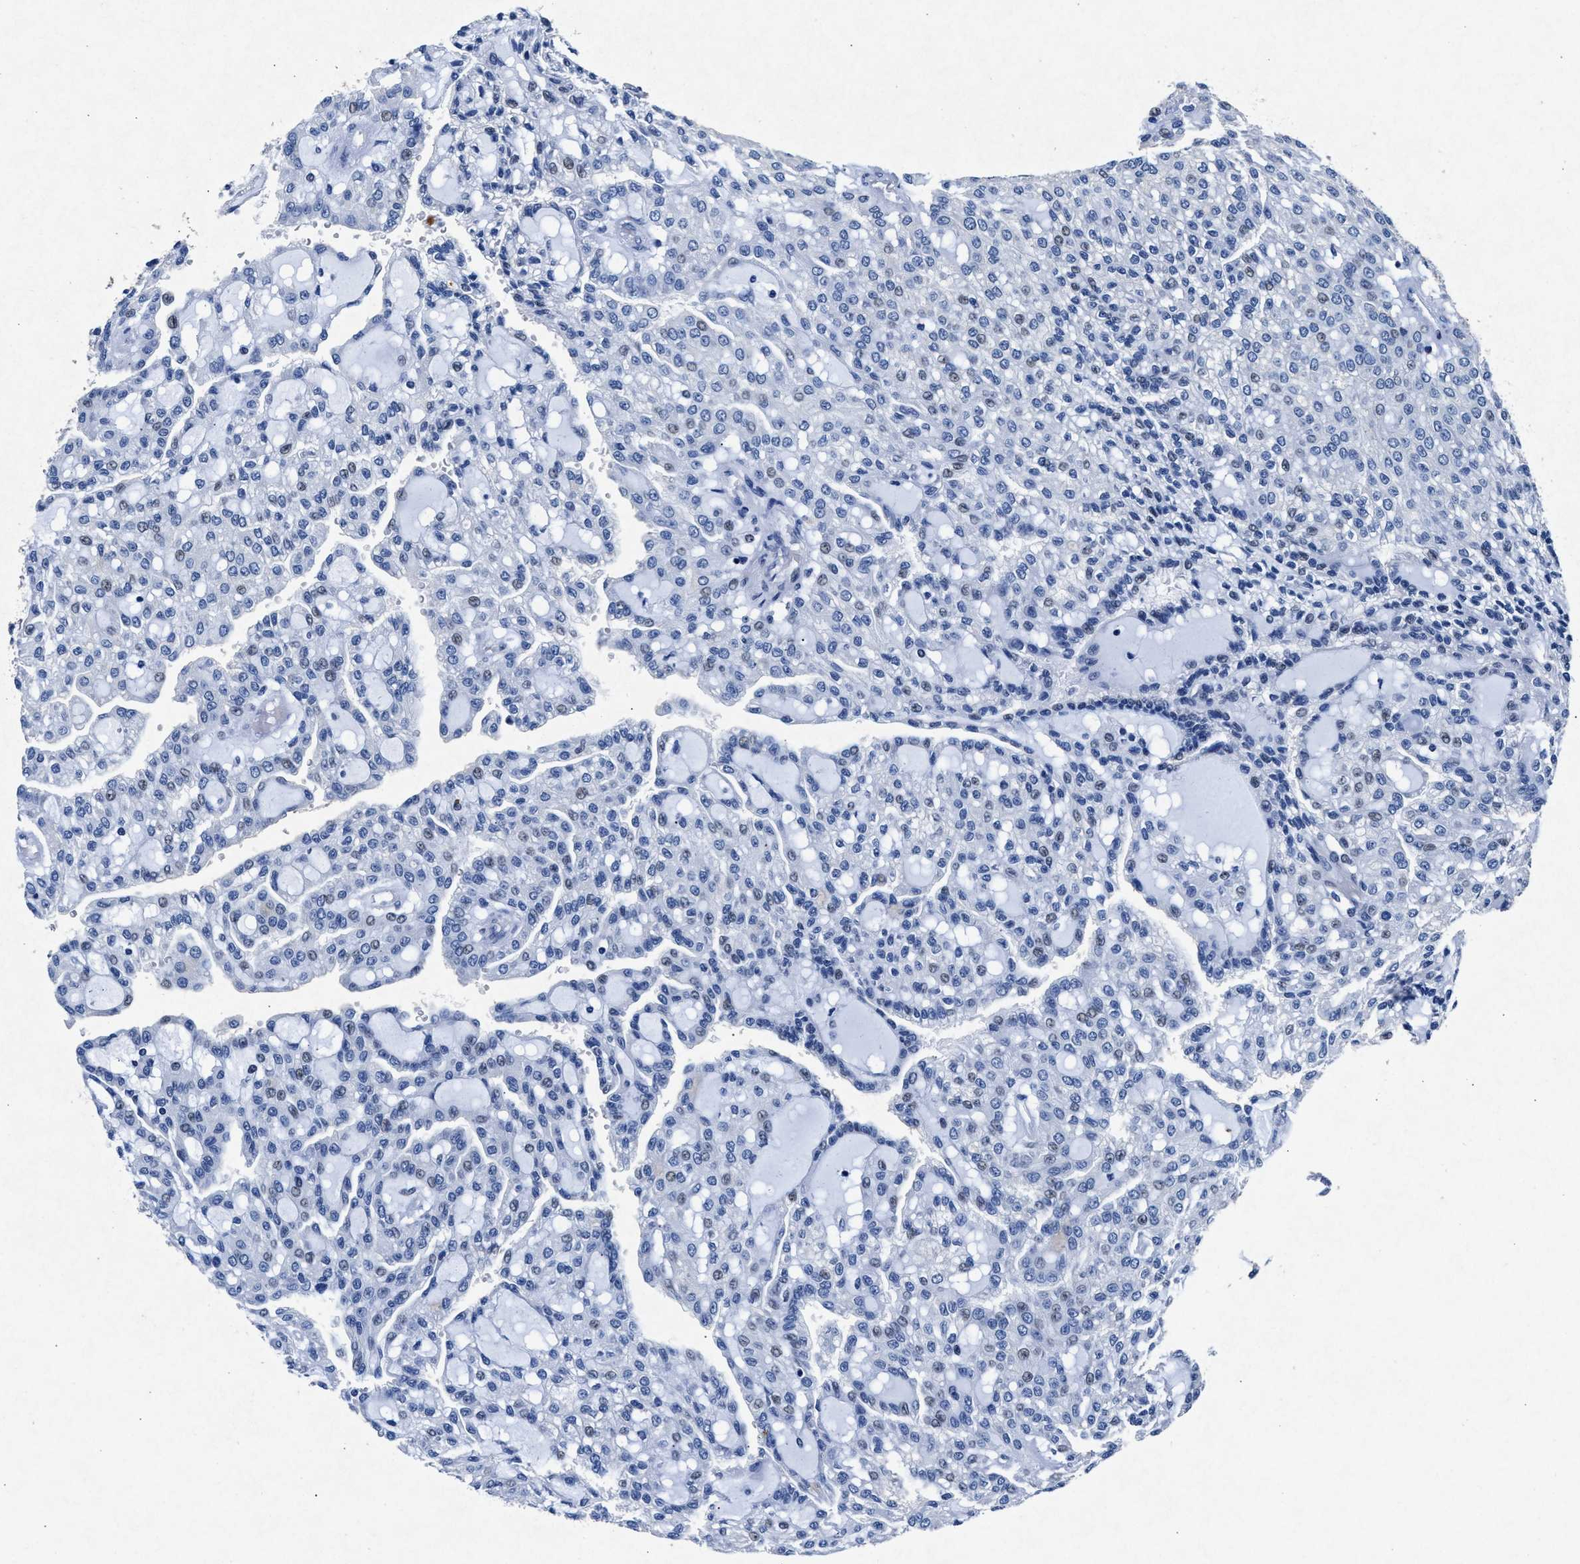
{"staining": {"intensity": "weak", "quantity": "<25%", "location": "nuclear"}, "tissue": "renal cancer", "cell_type": "Tumor cells", "image_type": "cancer", "snomed": [{"axis": "morphology", "description": "Adenocarcinoma, NOS"}, {"axis": "topography", "description": "Kidney"}], "caption": "Tumor cells show no significant protein staining in renal cancer.", "gene": "MAP6", "patient": {"sex": "male", "age": 63}}